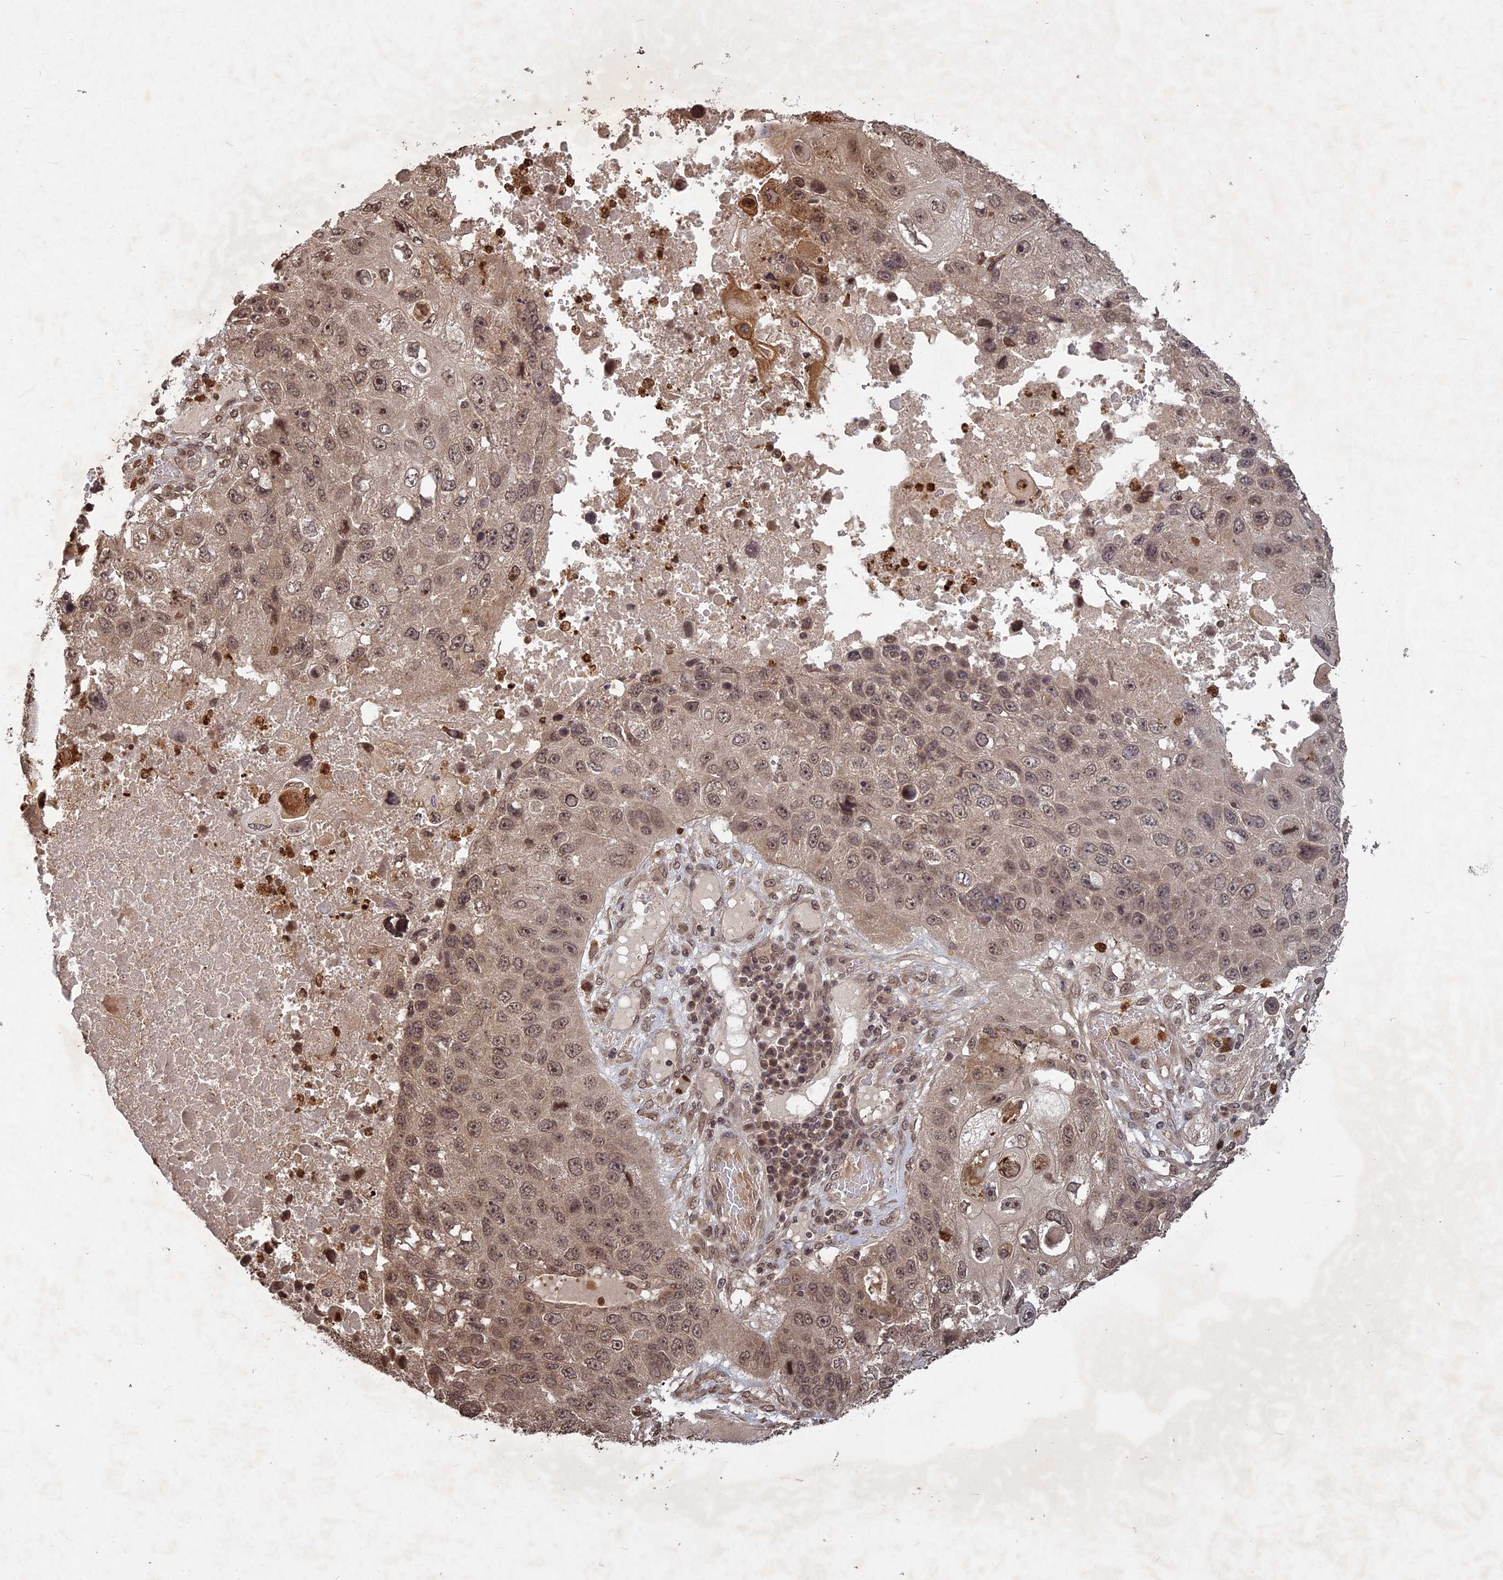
{"staining": {"intensity": "weak", "quantity": ">75%", "location": "nuclear"}, "tissue": "lung cancer", "cell_type": "Tumor cells", "image_type": "cancer", "snomed": [{"axis": "morphology", "description": "Squamous cell carcinoma, NOS"}, {"axis": "topography", "description": "Lung"}], "caption": "Squamous cell carcinoma (lung) was stained to show a protein in brown. There is low levels of weak nuclear staining in approximately >75% of tumor cells. (IHC, brightfield microscopy, high magnification).", "gene": "SRMS", "patient": {"sex": "male", "age": 61}}